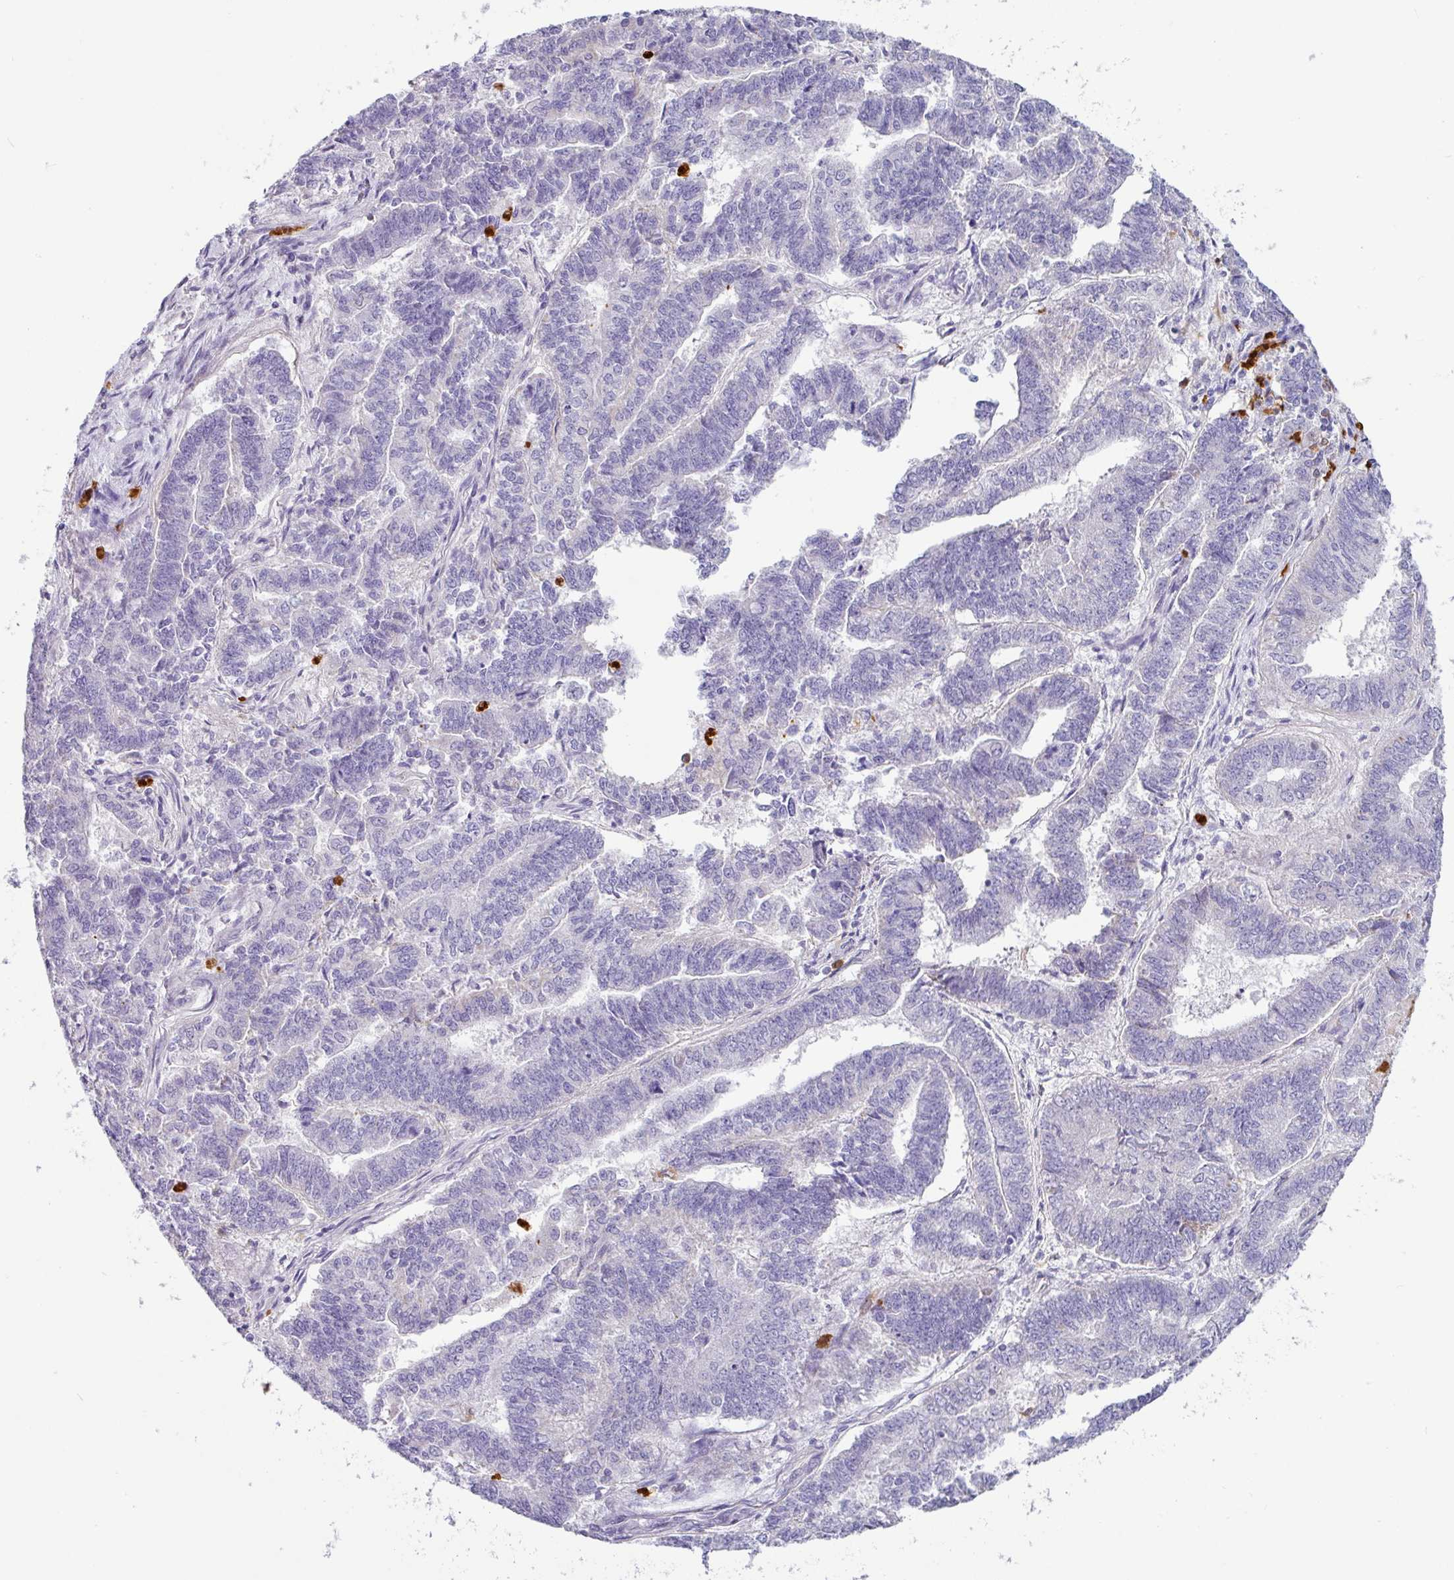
{"staining": {"intensity": "negative", "quantity": "none", "location": "none"}, "tissue": "endometrial cancer", "cell_type": "Tumor cells", "image_type": "cancer", "snomed": [{"axis": "morphology", "description": "Adenocarcinoma, NOS"}, {"axis": "topography", "description": "Endometrium"}], "caption": "This is an immunohistochemistry (IHC) image of endometrial cancer (adenocarcinoma). There is no positivity in tumor cells.", "gene": "SH2D3C", "patient": {"sex": "female", "age": 72}}